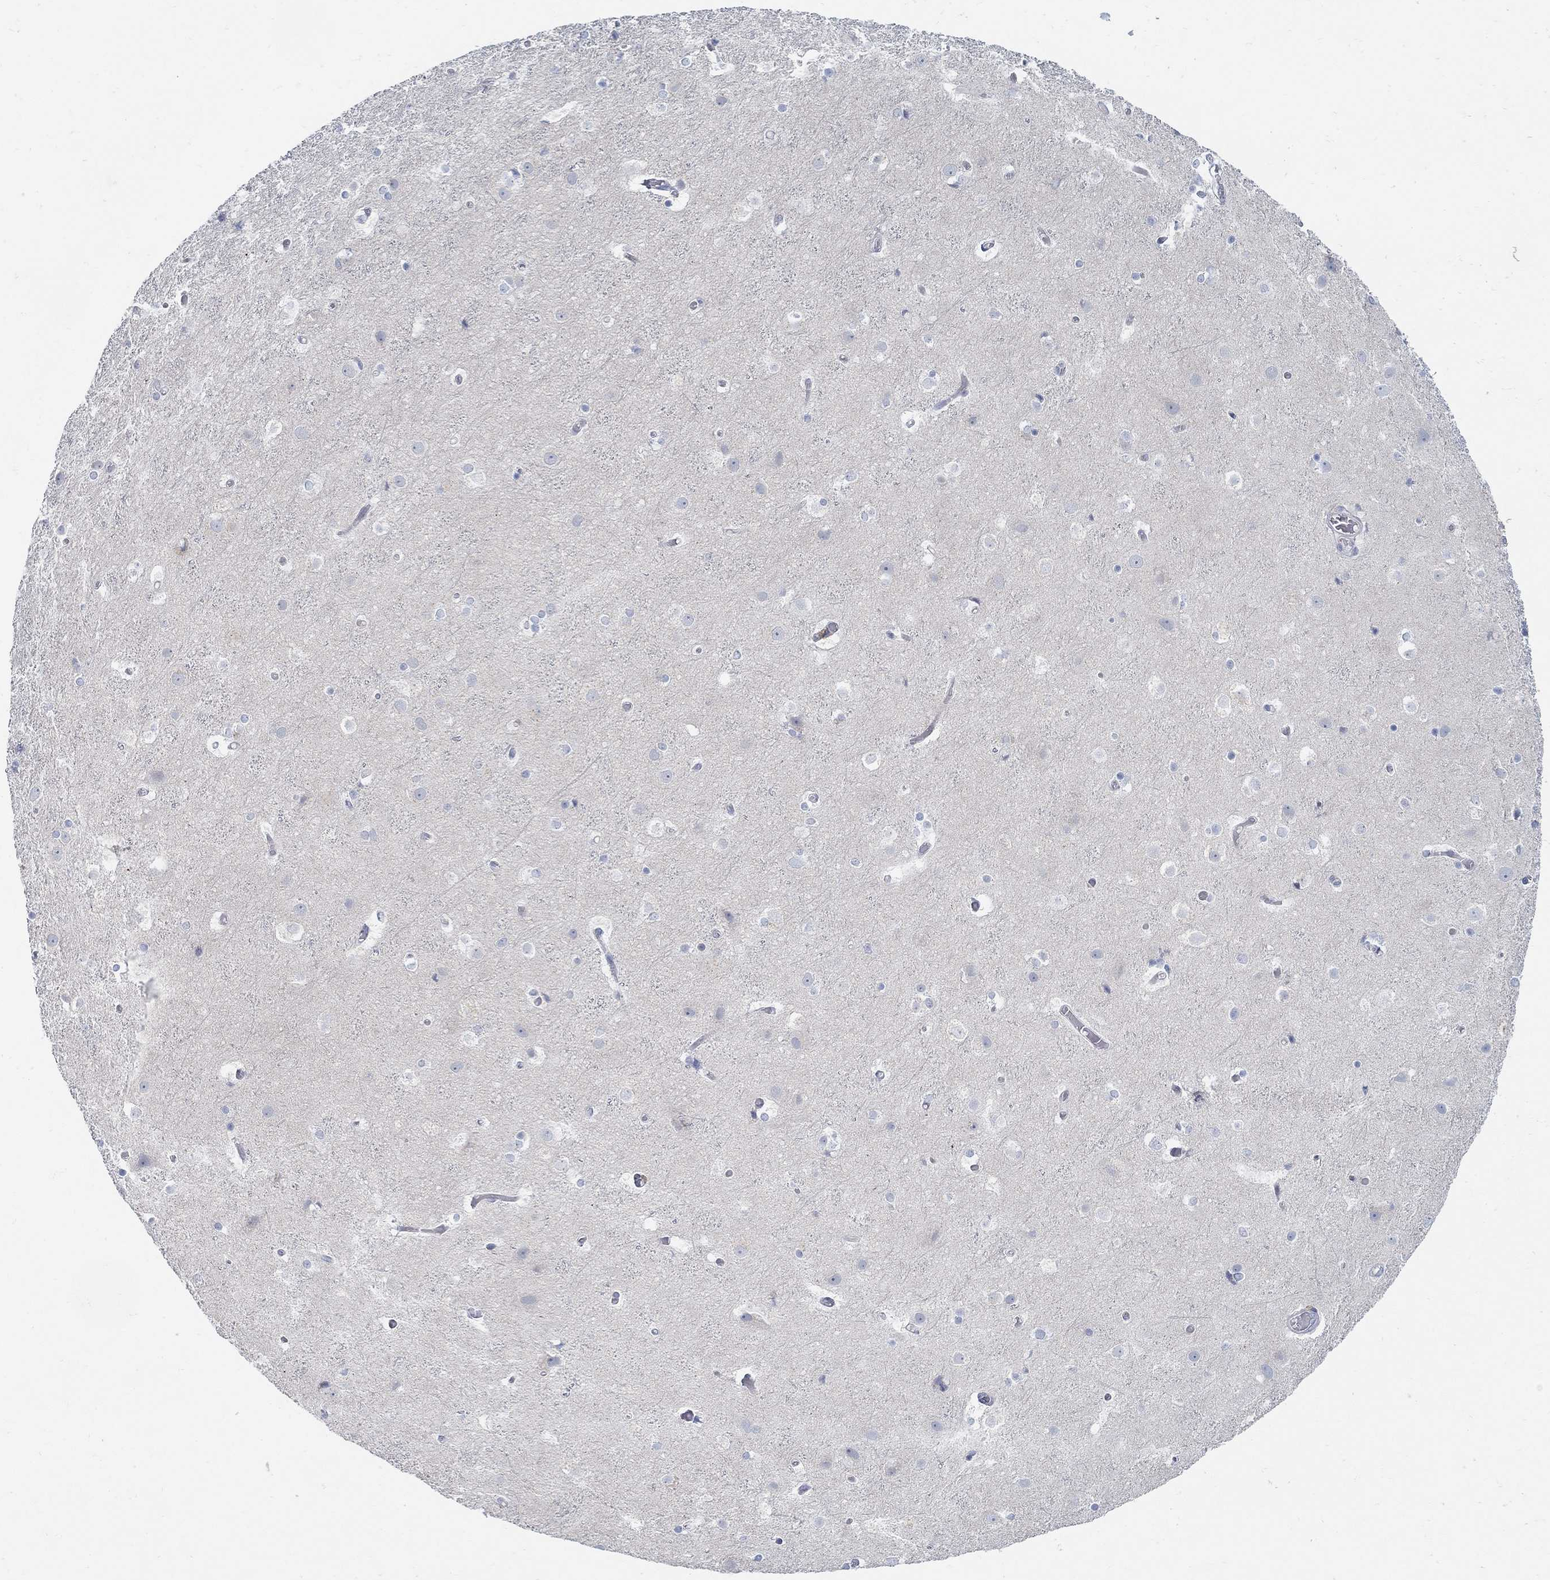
{"staining": {"intensity": "negative", "quantity": "none", "location": "none"}, "tissue": "cerebral cortex", "cell_type": "Endothelial cells", "image_type": "normal", "snomed": [{"axis": "morphology", "description": "Normal tissue, NOS"}, {"axis": "topography", "description": "Cerebral cortex"}], "caption": "DAB immunohistochemical staining of benign cerebral cortex demonstrates no significant positivity in endothelial cells.", "gene": "ANO7", "patient": {"sex": "female", "age": 52}}